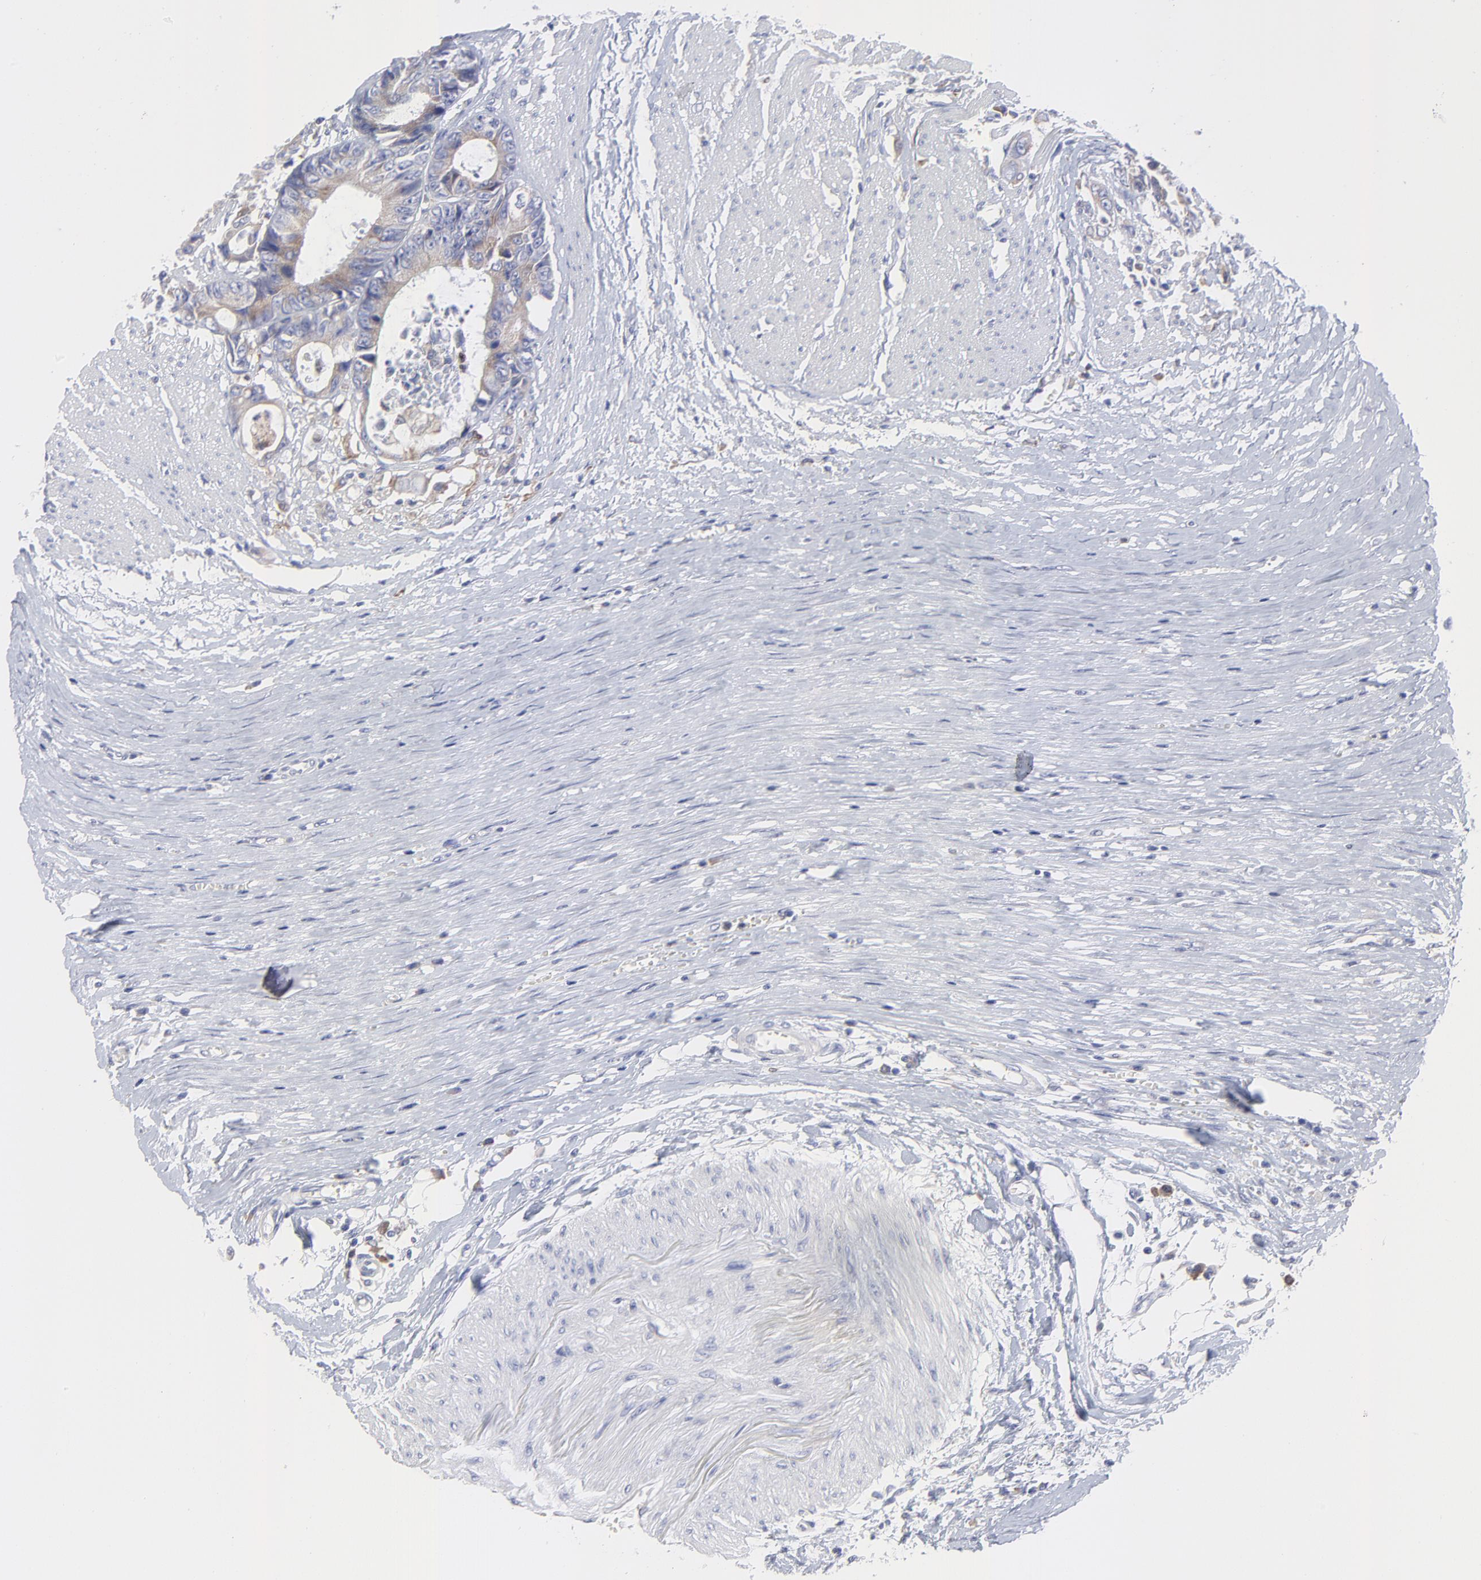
{"staining": {"intensity": "moderate", "quantity": ">75%", "location": "cytoplasmic/membranous"}, "tissue": "colorectal cancer", "cell_type": "Tumor cells", "image_type": "cancer", "snomed": [{"axis": "morphology", "description": "Adenocarcinoma, NOS"}, {"axis": "topography", "description": "Rectum"}], "caption": "A high-resolution image shows immunohistochemistry staining of colorectal adenocarcinoma, which displays moderate cytoplasmic/membranous positivity in about >75% of tumor cells. (DAB (3,3'-diaminobenzidine) IHC, brown staining for protein, blue staining for nuclei).", "gene": "MOSPD2", "patient": {"sex": "female", "age": 98}}